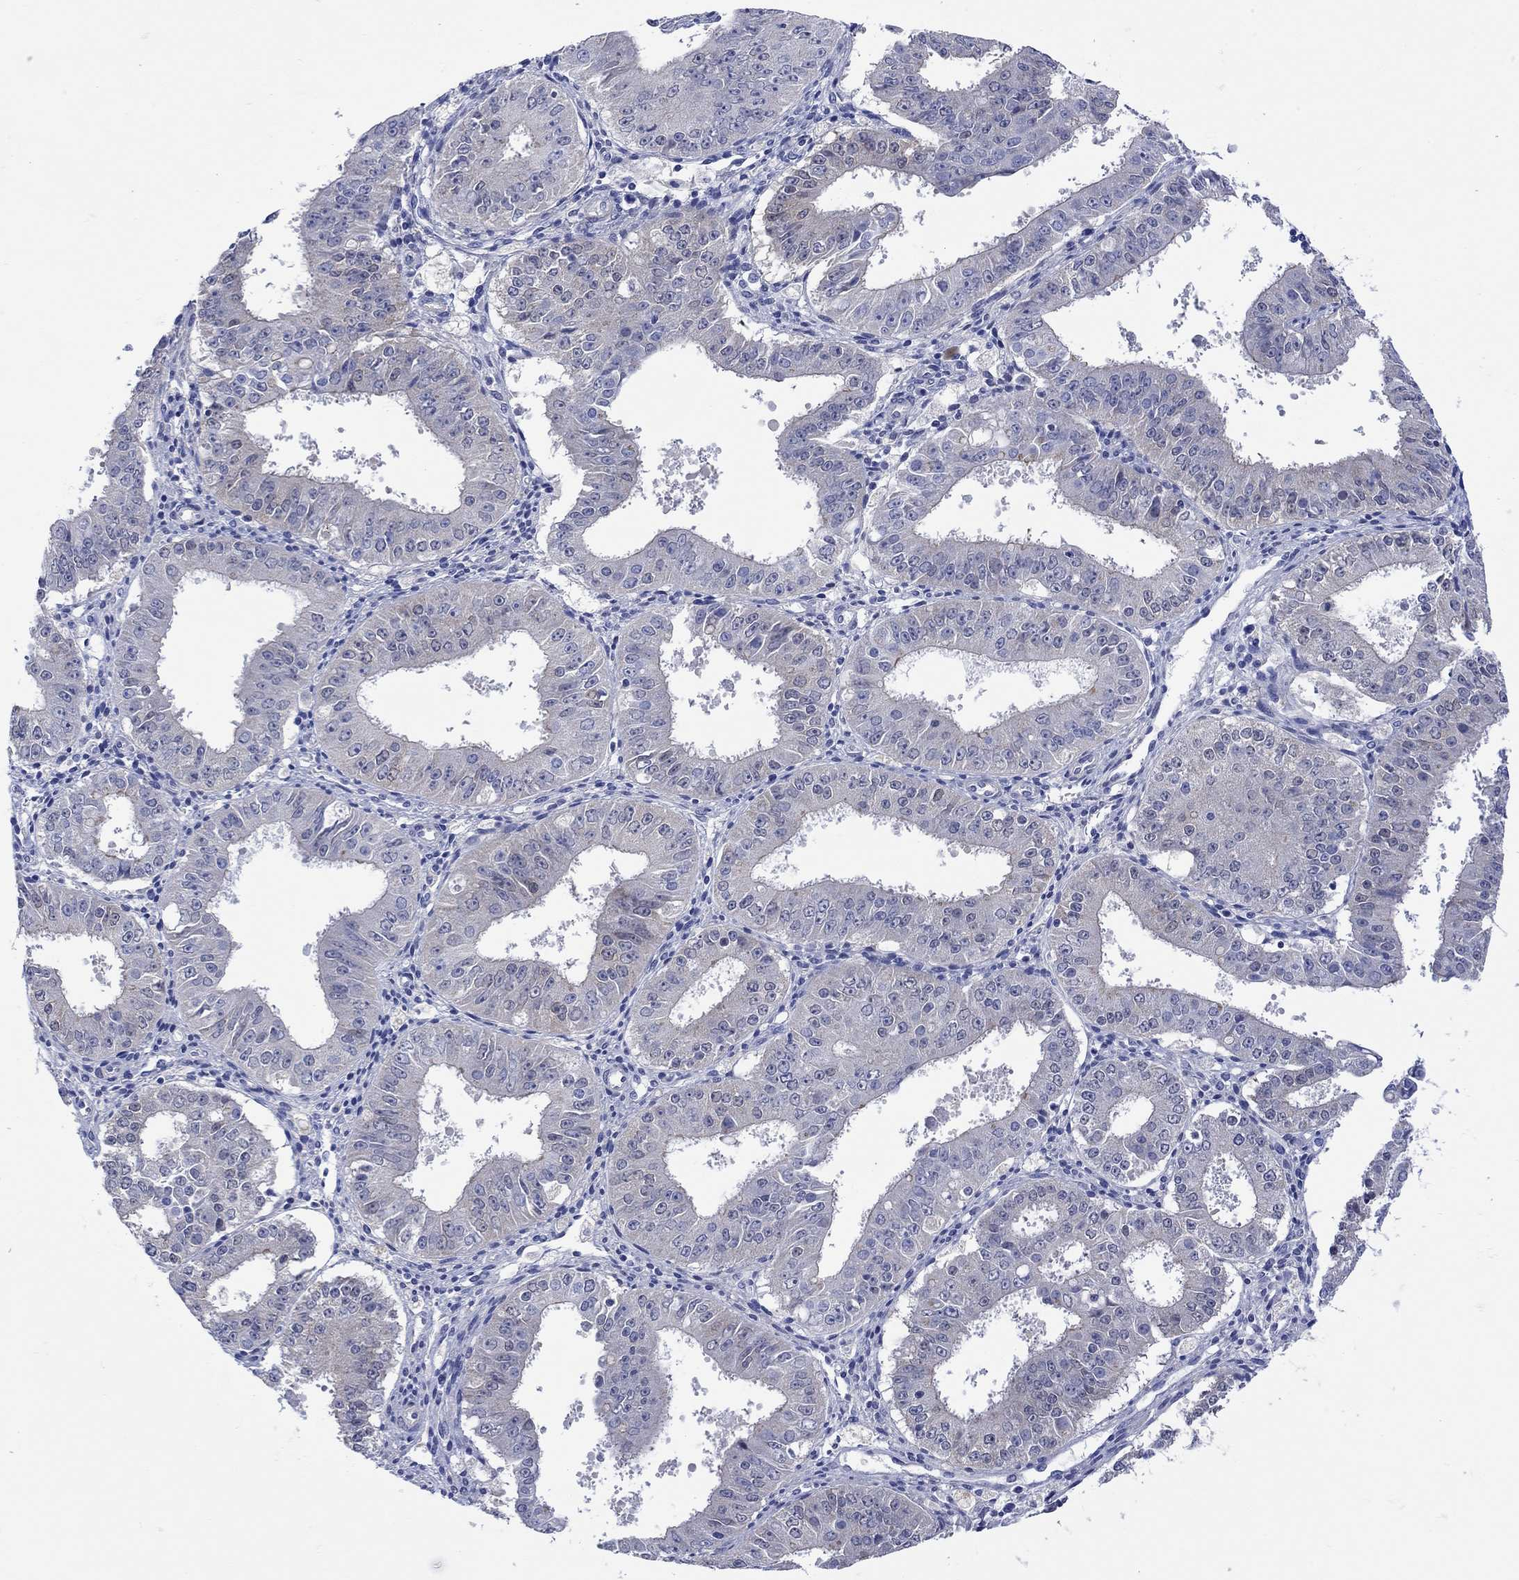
{"staining": {"intensity": "negative", "quantity": "none", "location": "none"}, "tissue": "ovarian cancer", "cell_type": "Tumor cells", "image_type": "cancer", "snomed": [{"axis": "morphology", "description": "Carcinoma, endometroid"}, {"axis": "topography", "description": "Ovary"}], "caption": "Immunohistochemistry of ovarian endometroid carcinoma demonstrates no staining in tumor cells.", "gene": "MSI1", "patient": {"sex": "female", "age": 42}}